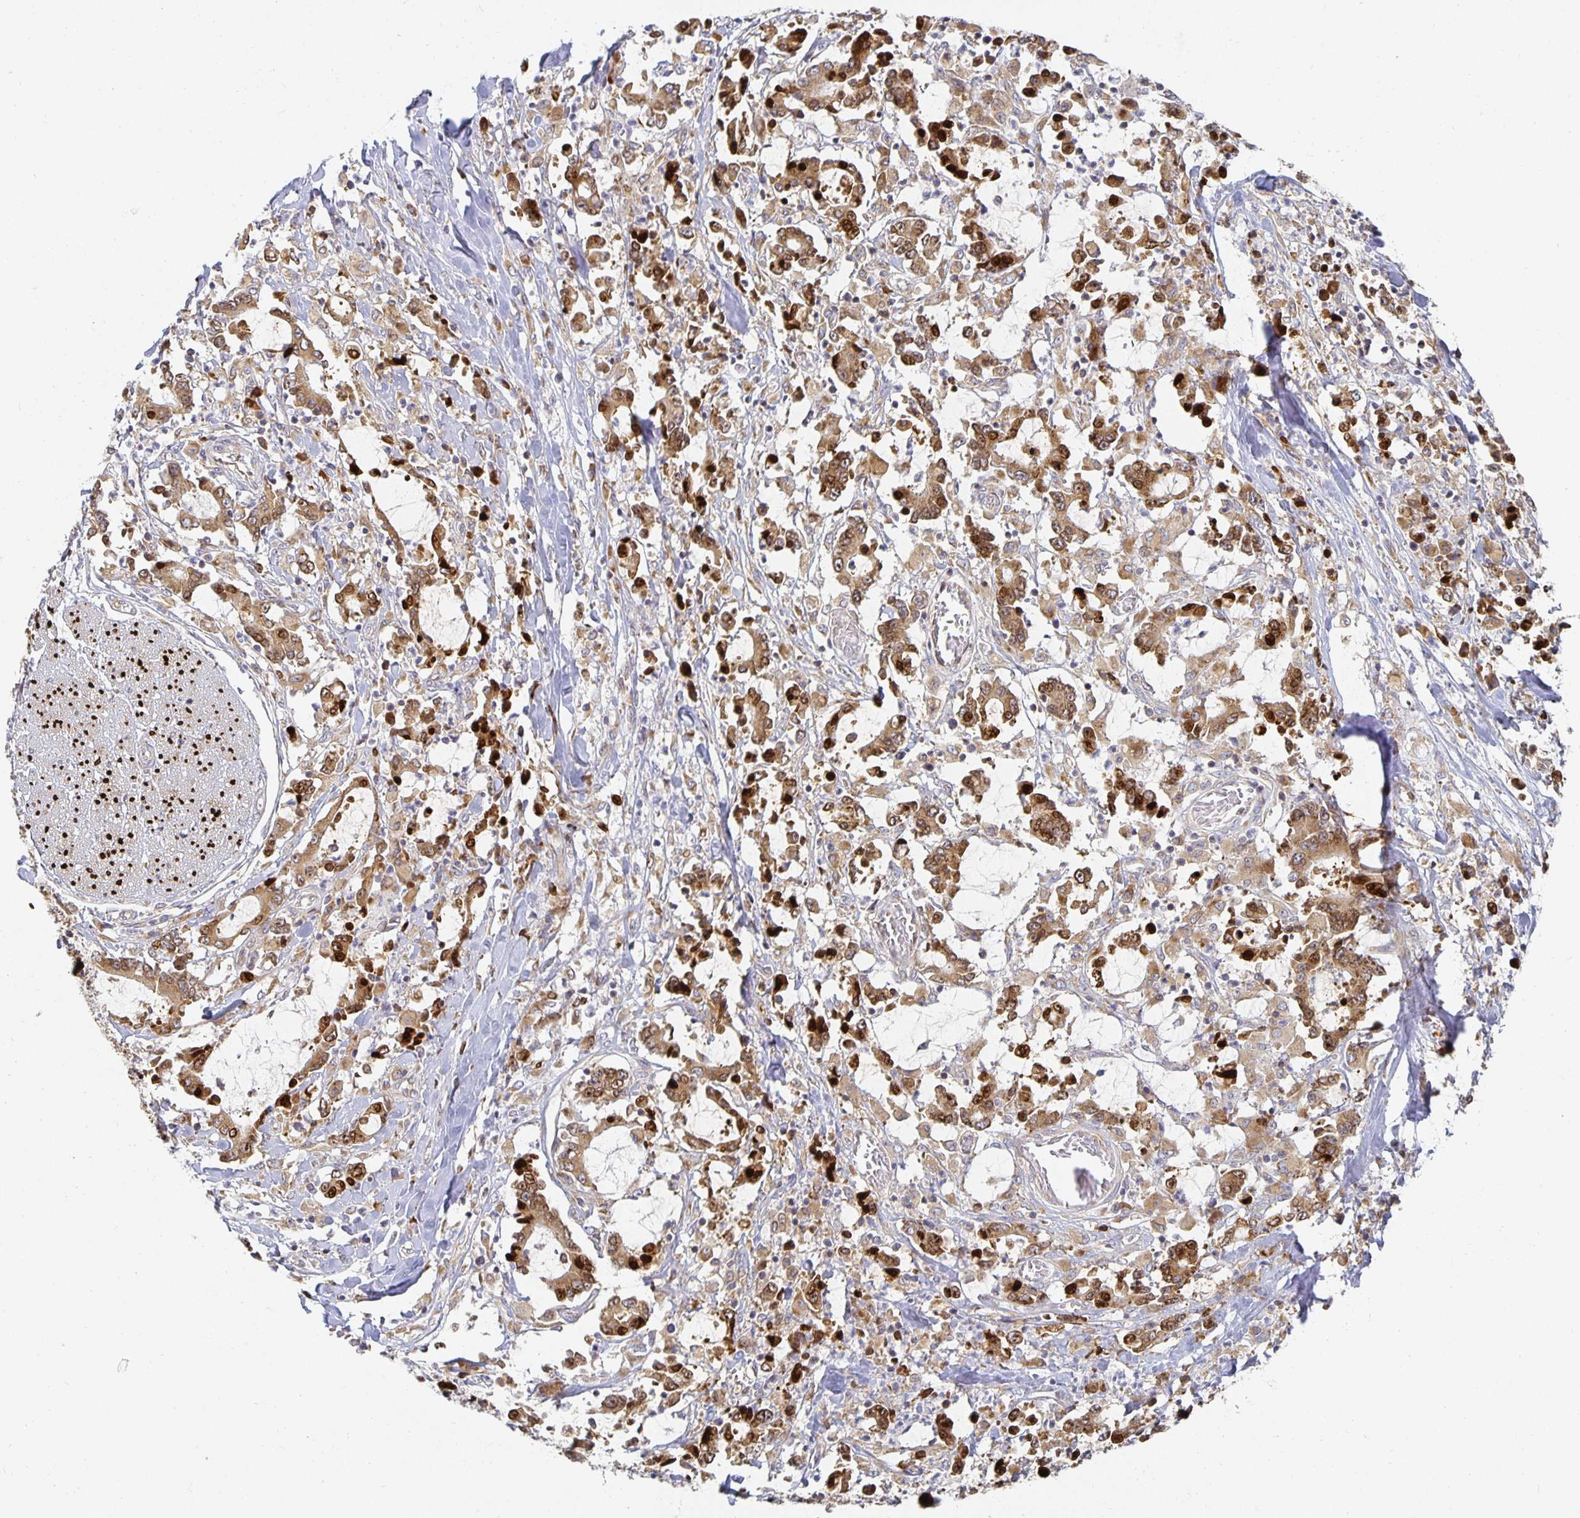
{"staining": {"intensity": "moderate", "quantity": ">75%", "location": "cytoplasmic/membranous"}, "tissue": "stomach cancer", "cell_type": "Tumor cells", "image_type": "cancer", "snomed": [{"axis": "morphology", "description": "Adenocarcinoma, NOS"}, {"axis": "topography", "description": "Stomach, upper"}], "caption": "A brown stain shows moderate cytoplasmic/membranous staining of a protein in stomach adenocarcinoma tumor cells.", "gene": "NOMO1", "patient": {"sex": "male", "age": 68}}